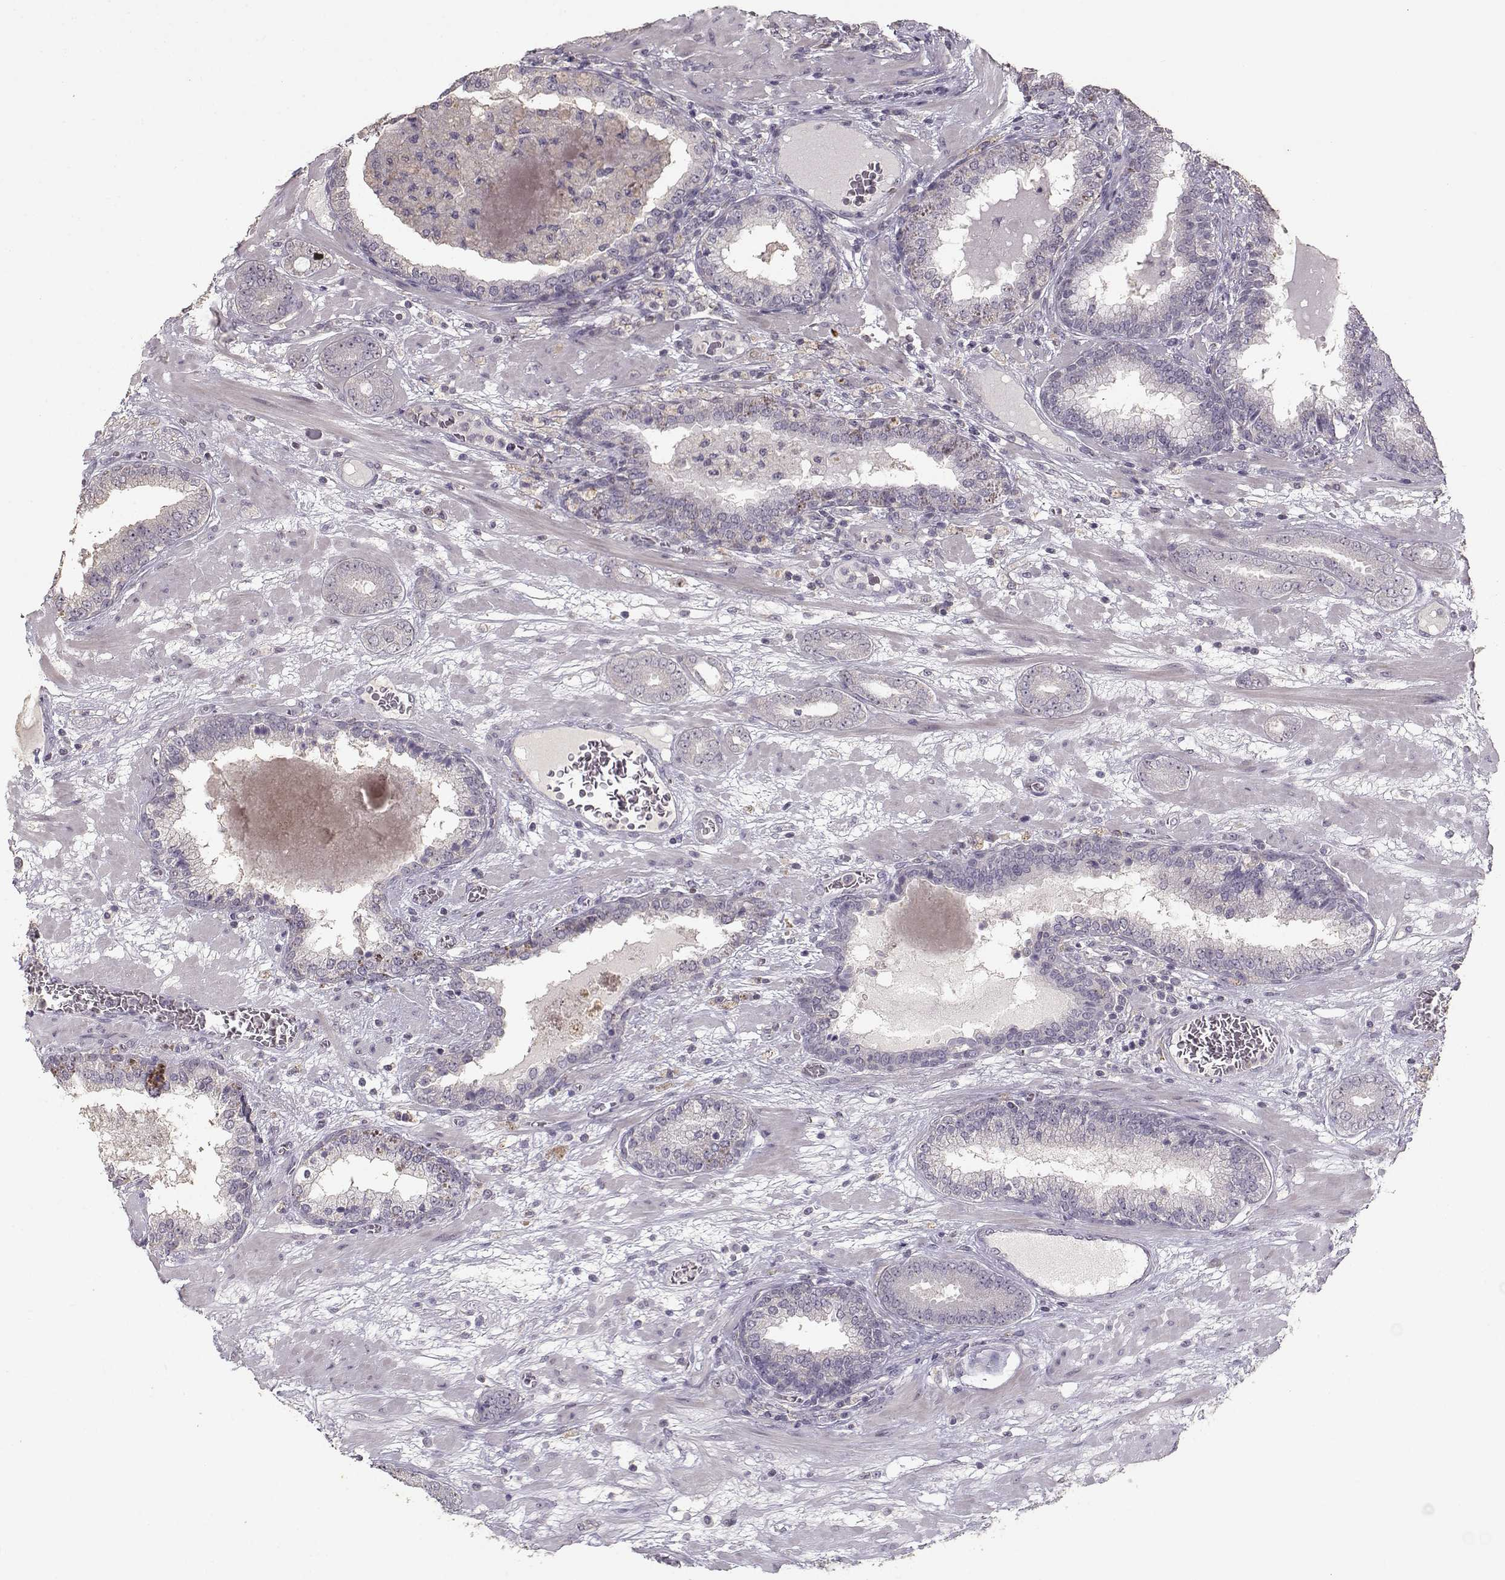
{"staining": {"intensity": "negative", "quantity": "none", "location": "none"}, "tissue": "prostate cancer", "cell_type": "Tumor cells", "image_type": "cancer", "snomed": [{"axis": "morphology", "description": "Adenocarcinoma, Low grade"}, {"axis": "topography", "description": "Prostate"}], "caption": "A high-resolution micrograph shows immunohistochemistry staining of prostate adenocarcinoma (low-grade), which exhibits no significant expression in tumor cells. Brightfield microscopy of IHC stained with DAB (3,3'-diaminobenzidine) (brown) and hematoxylin (blue), captured at high magnification.", "gene": "UROC1", "patient": {"sex": "male", "age": 60}}